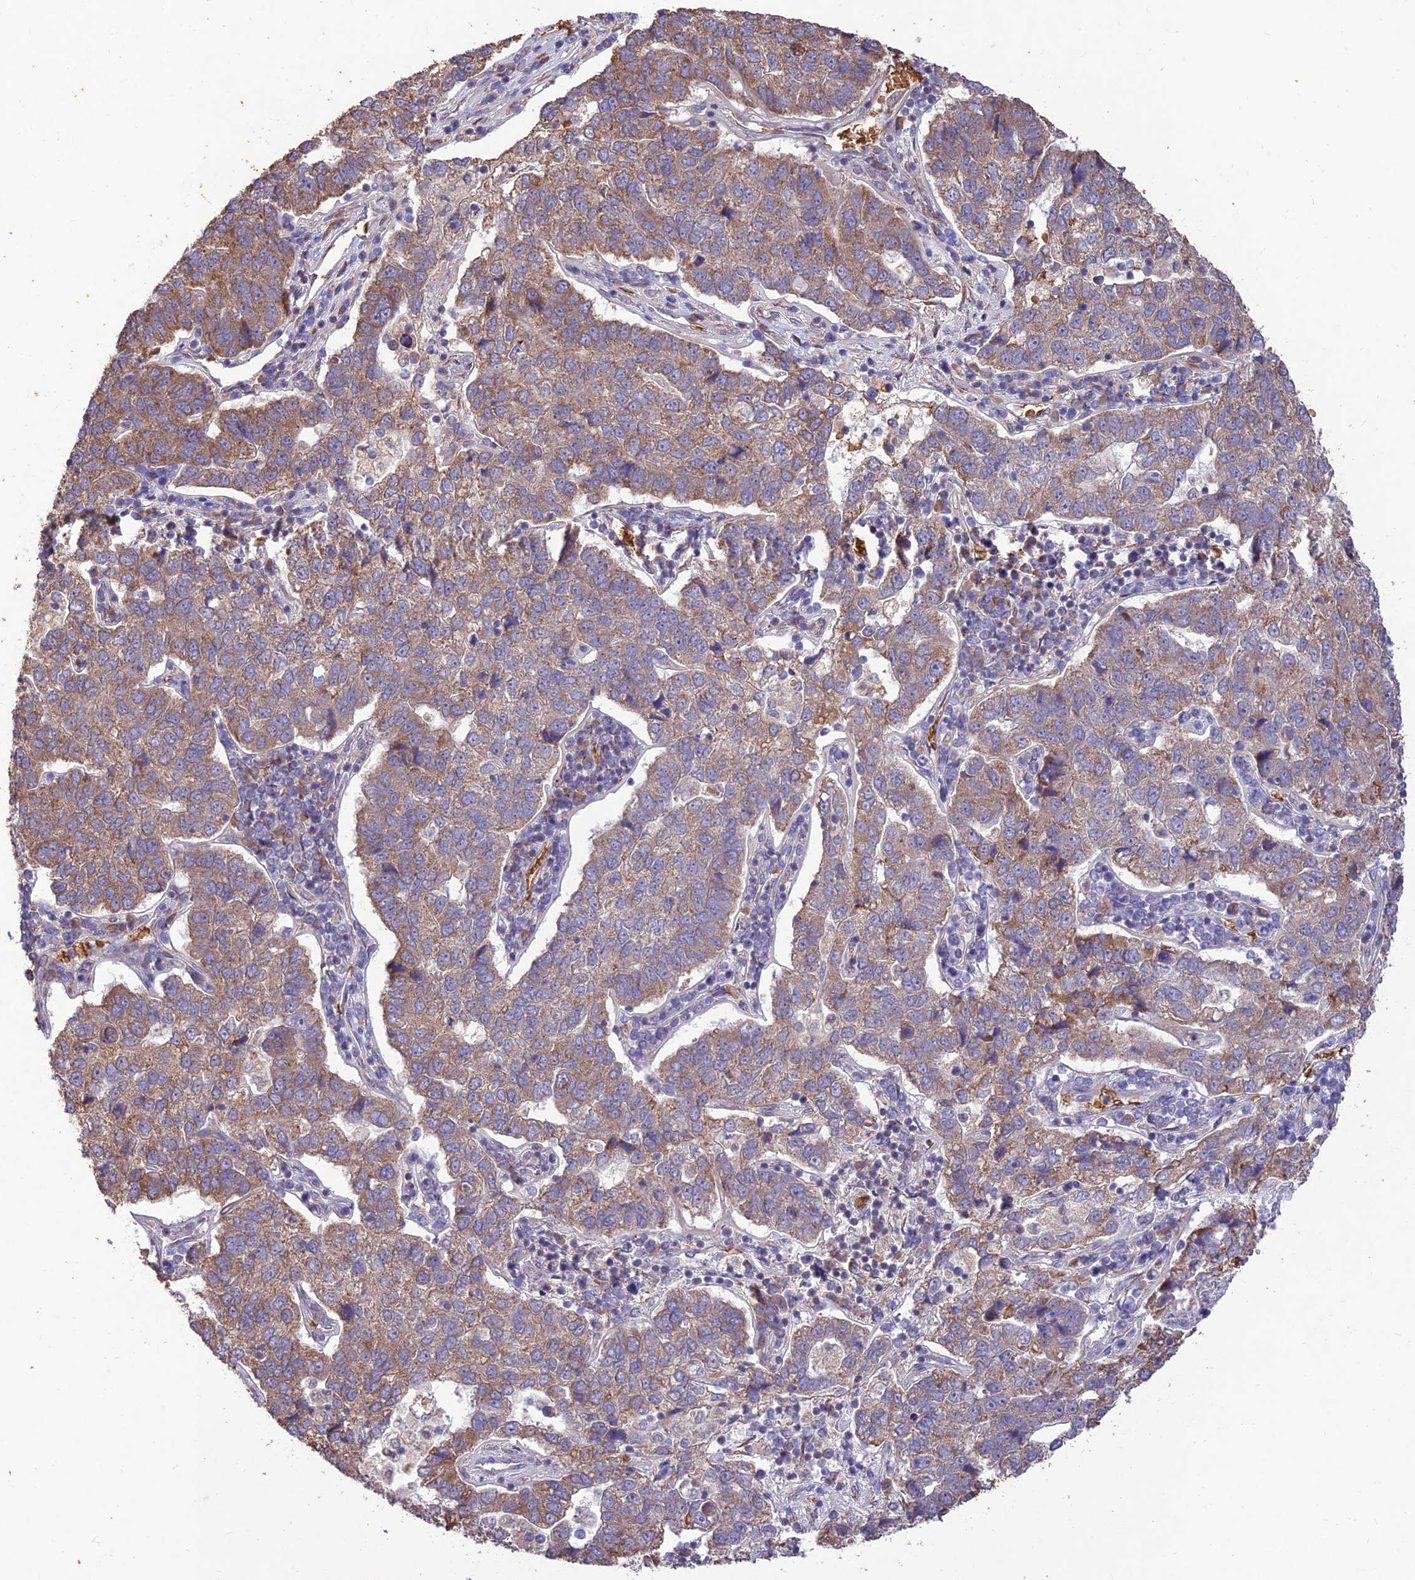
{"staining": {"intensity": "moderate", "quantity": ">75%", "location": "cytoplasmic/membranous"}, "tissue": "pancreatic cancer", "cell_type": "Tumor cells", "image_type": "cancer", "snomed": [{"axis": "morphology", "description": "Adenocarcinoma, NOS"}, {"axis": "topography", "description": "Pancreas"}], "caption": "Pancreatic adenocarcinoma stained with a protein marker displays moderate staining in tumor cells.", "gene": "PPP1R11", "patient": {"sex": "female", "age": 61}}